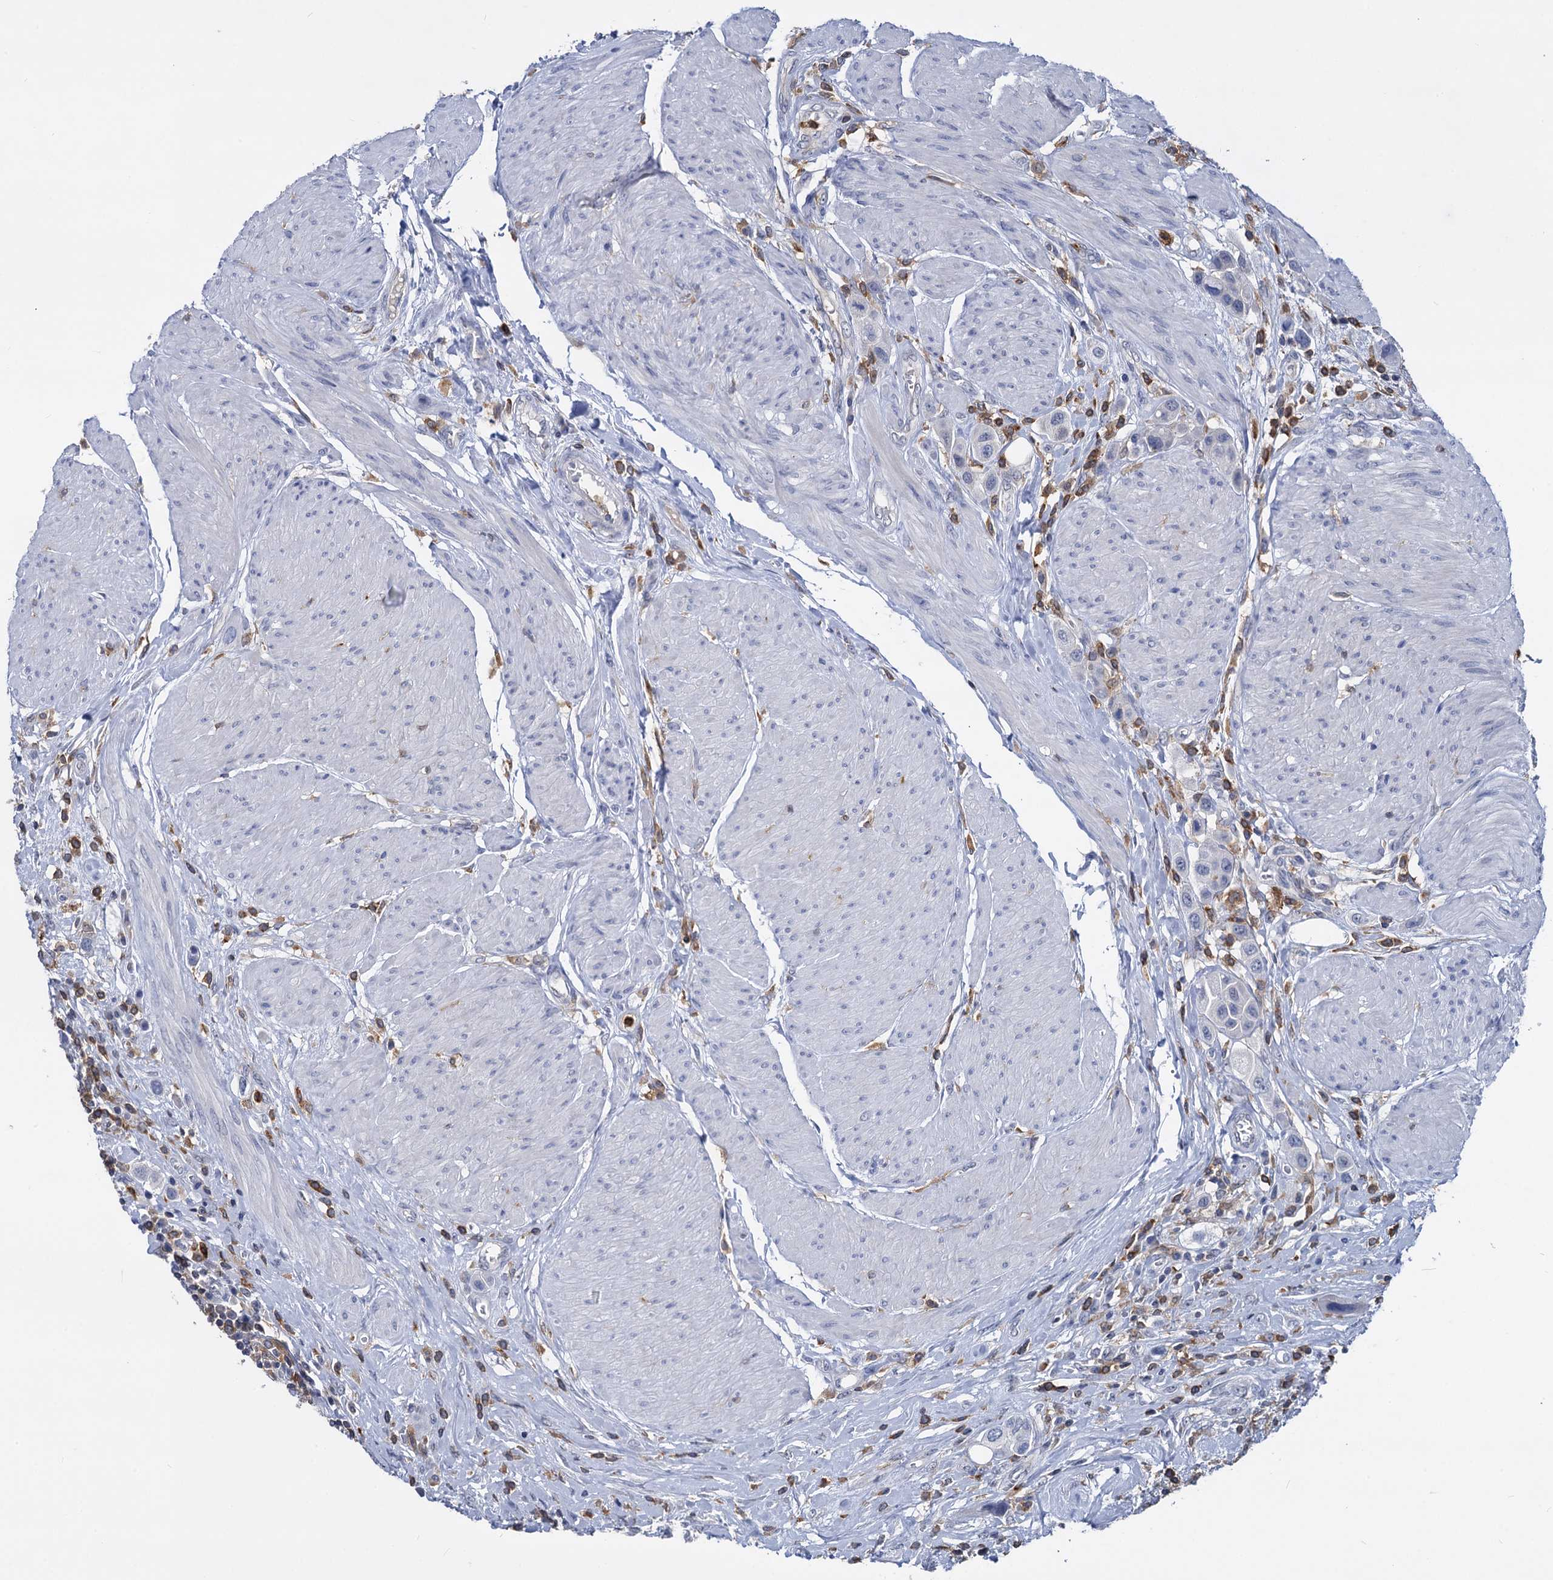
{"staining": {"intensity": "negative", "quantity": "none", "location": "none"}, "tissue": "urothelial cancer", "cell_type": "Tumor cells", "image_type": "cancer", "snomed": [{"axis": "morphology", "description": "Urothelial carcinoma, High grade"}, {"axis": "topography", "description": "Urinary bladder"}], "caption": "Immunohistochemistry (IHC) of urothelial cancer exhibits no staining in tumor cells.", "gene": "RHOG", "patient": {"sex": "male", "age": 50}}